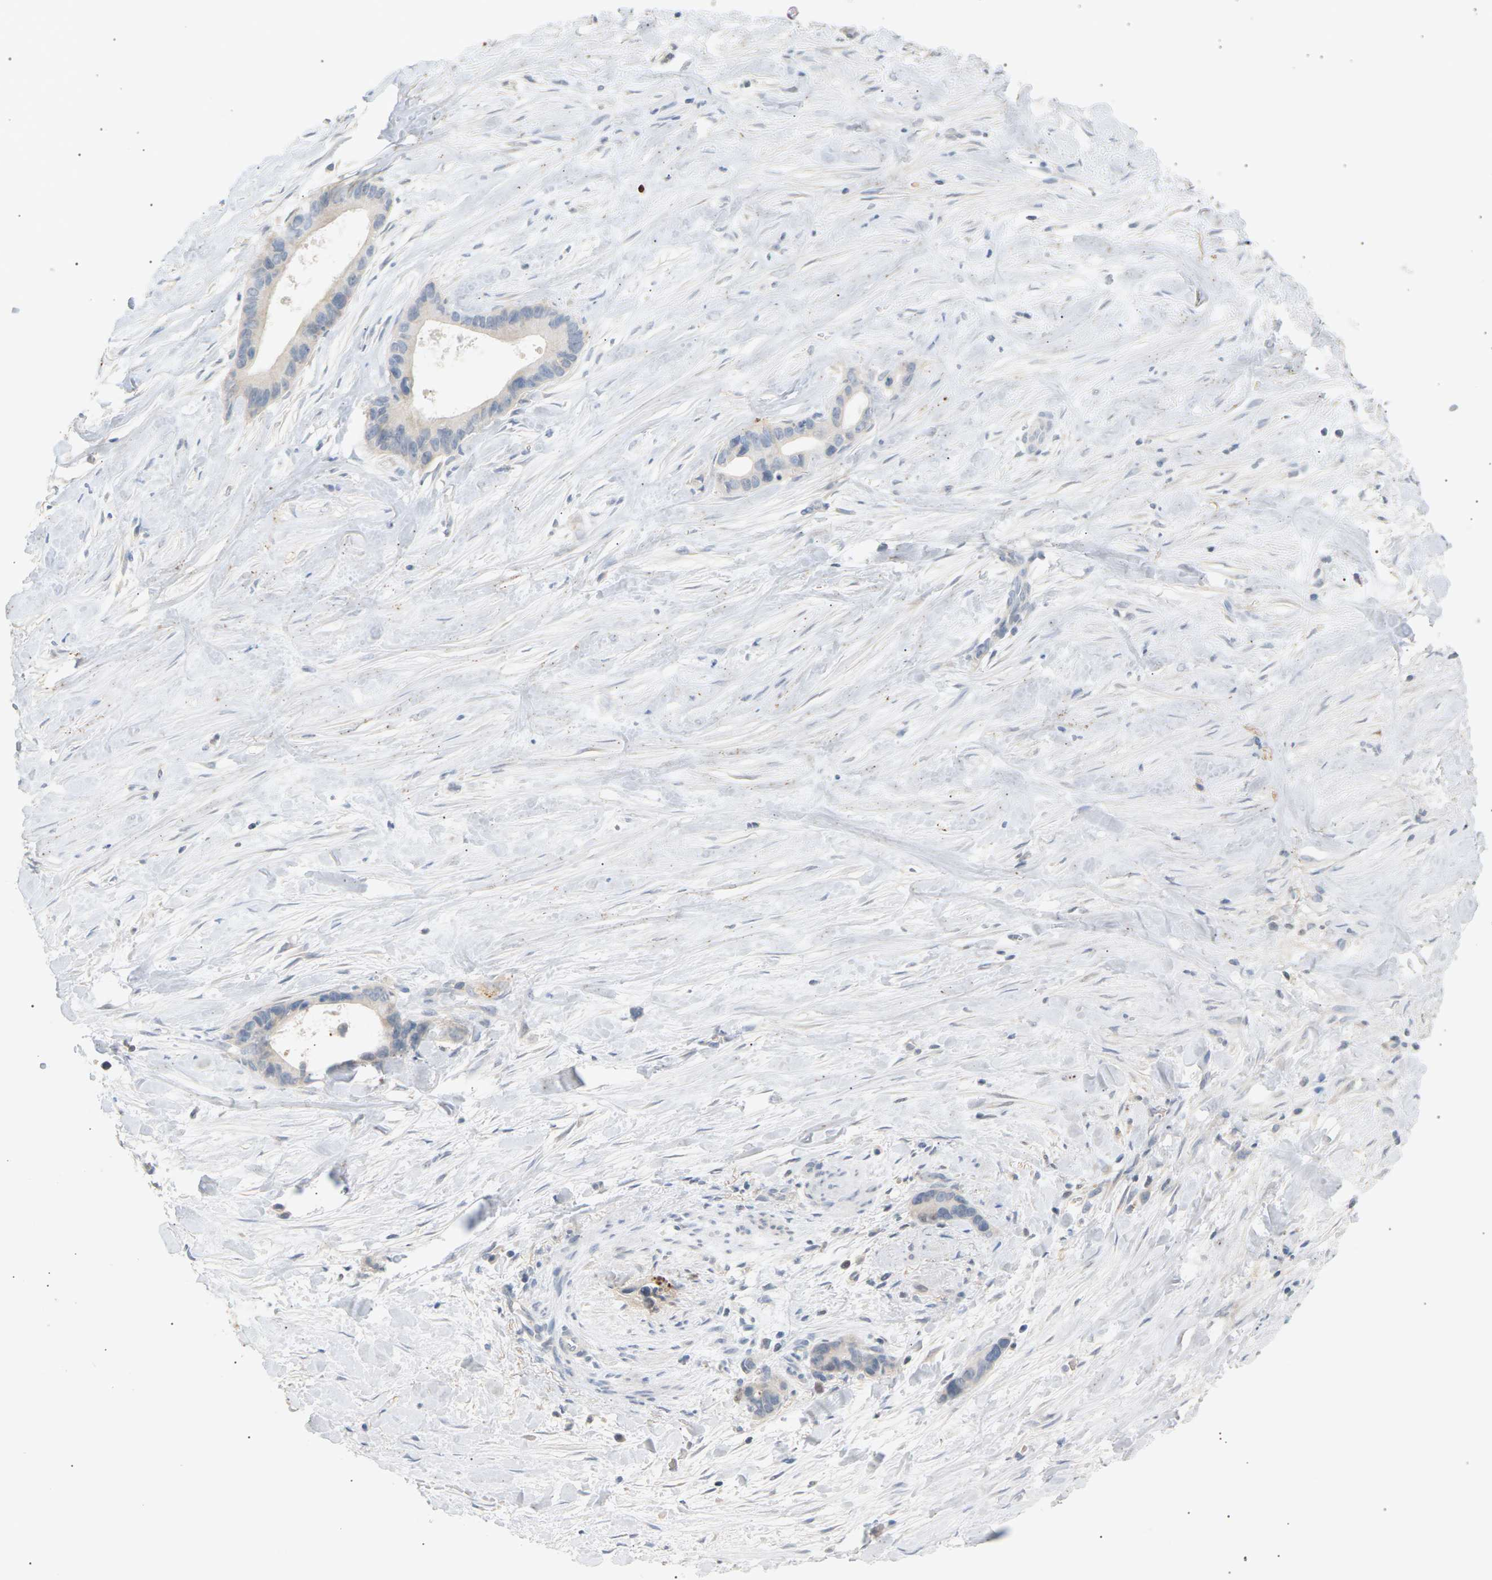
{"staining": {"intensity": "negative", "quantity": "none", "location": "none"}, "tissue": "liver cancer", "cell_type": "Tumor cells", "image_type": "cancer", "snomed": [{"axis": "morphology", "description": "Cholangiocarcinoma"}, {"axis": "topography", "description": "Liver"}], "caption": "This is an immunohistochemistry image of human liver cholangiocarcinoma. There is no expression in tumor cells.", "gene": "CLU", "patient": {"sex": "female", "age": 55}}